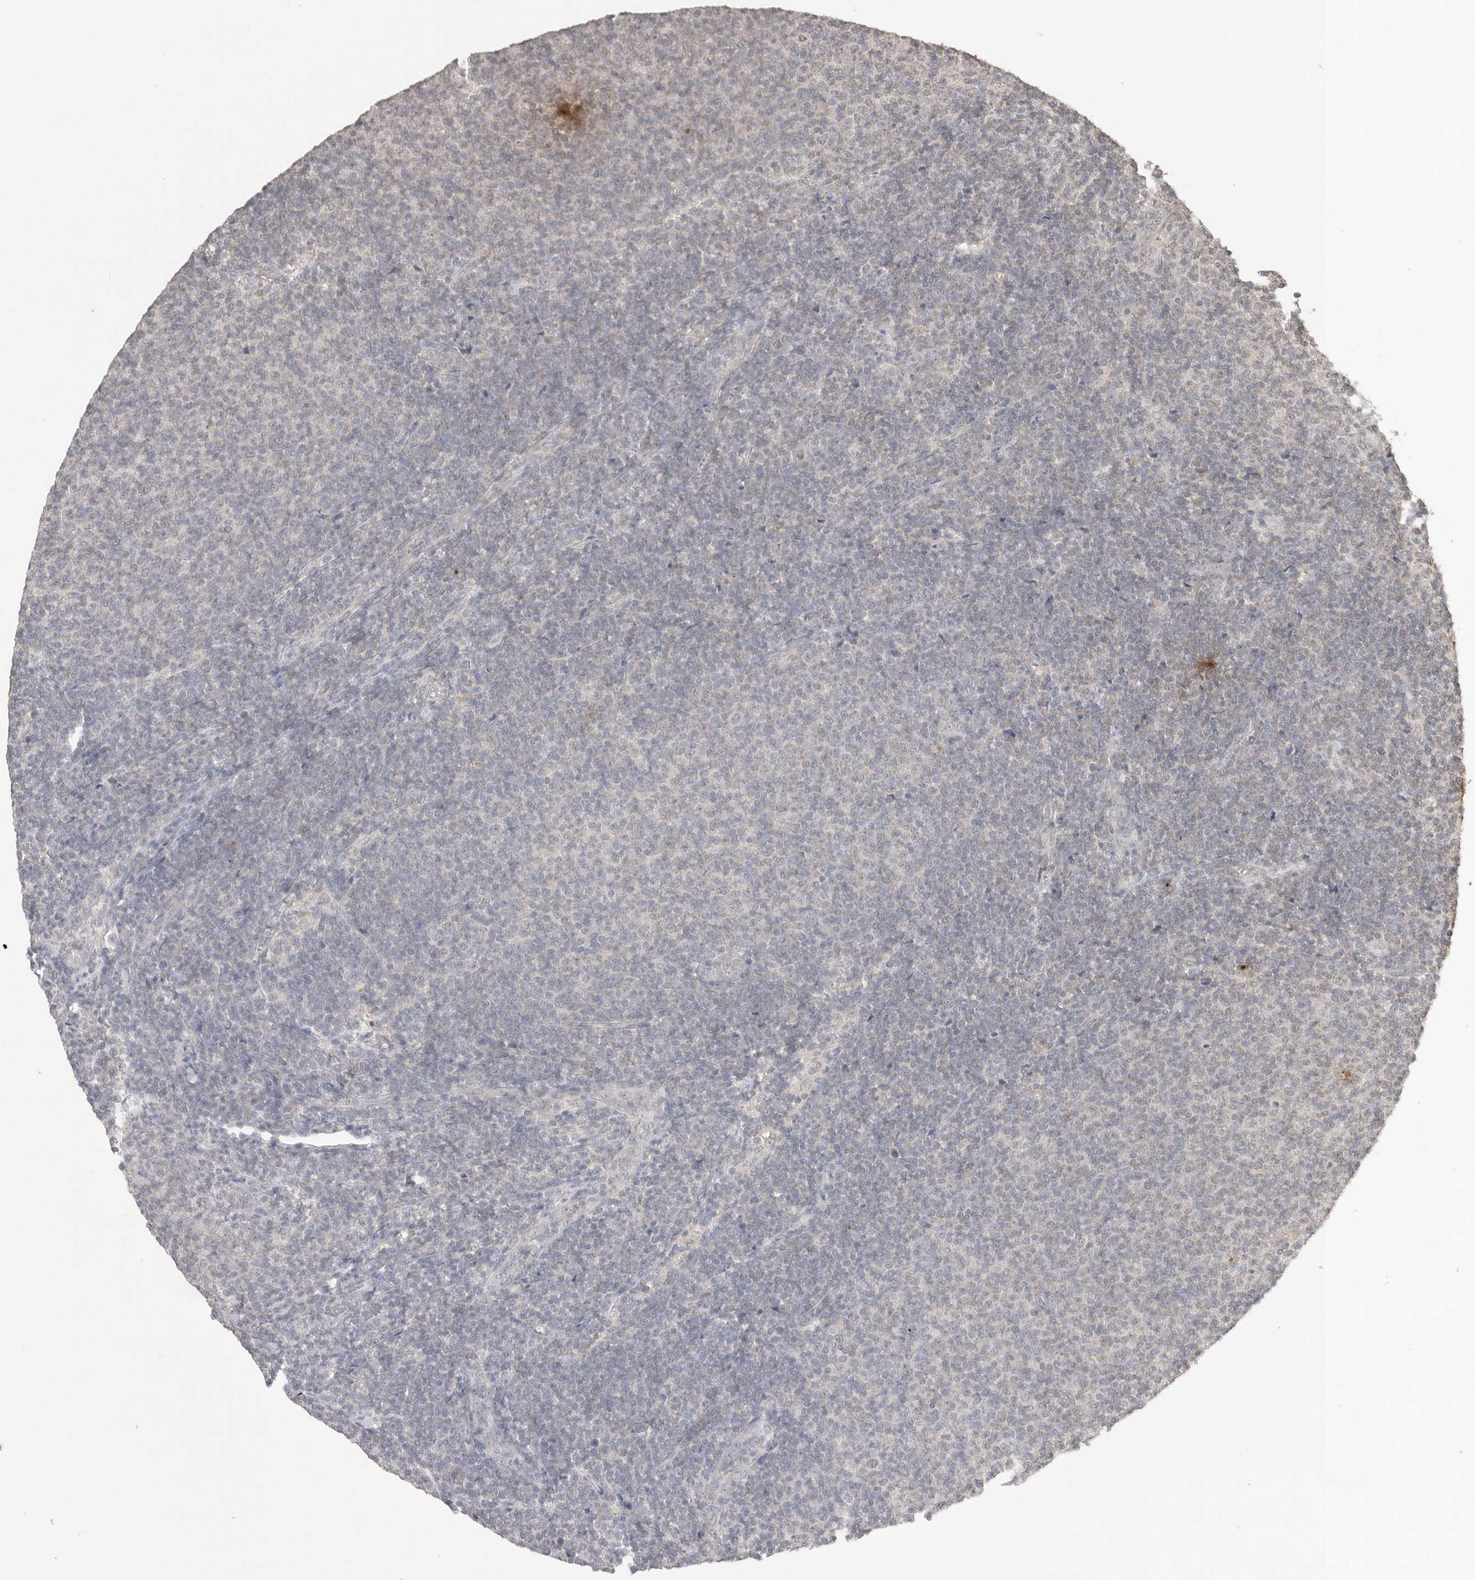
{"staining": {"intensity": "negative", "quantity": "none", "location": "none"}, "tissue": "lymphoma", "cell_type": "Tumor cells", "image_type": "cancer", "snomed": [{"axis": "morphology", "description": "Malignant lymphoma, non-Hodgkin's type, Low grade"}, {"axis": "topography", "description": "Lymph node"}], "caption": "Micrograph shows no significant protein staining in tumor cells of malignant lymphoma, non-Hodgkin's type (low-grade).", "gene": "KLK5", "patient": {"sex": "male", "age": 66}}